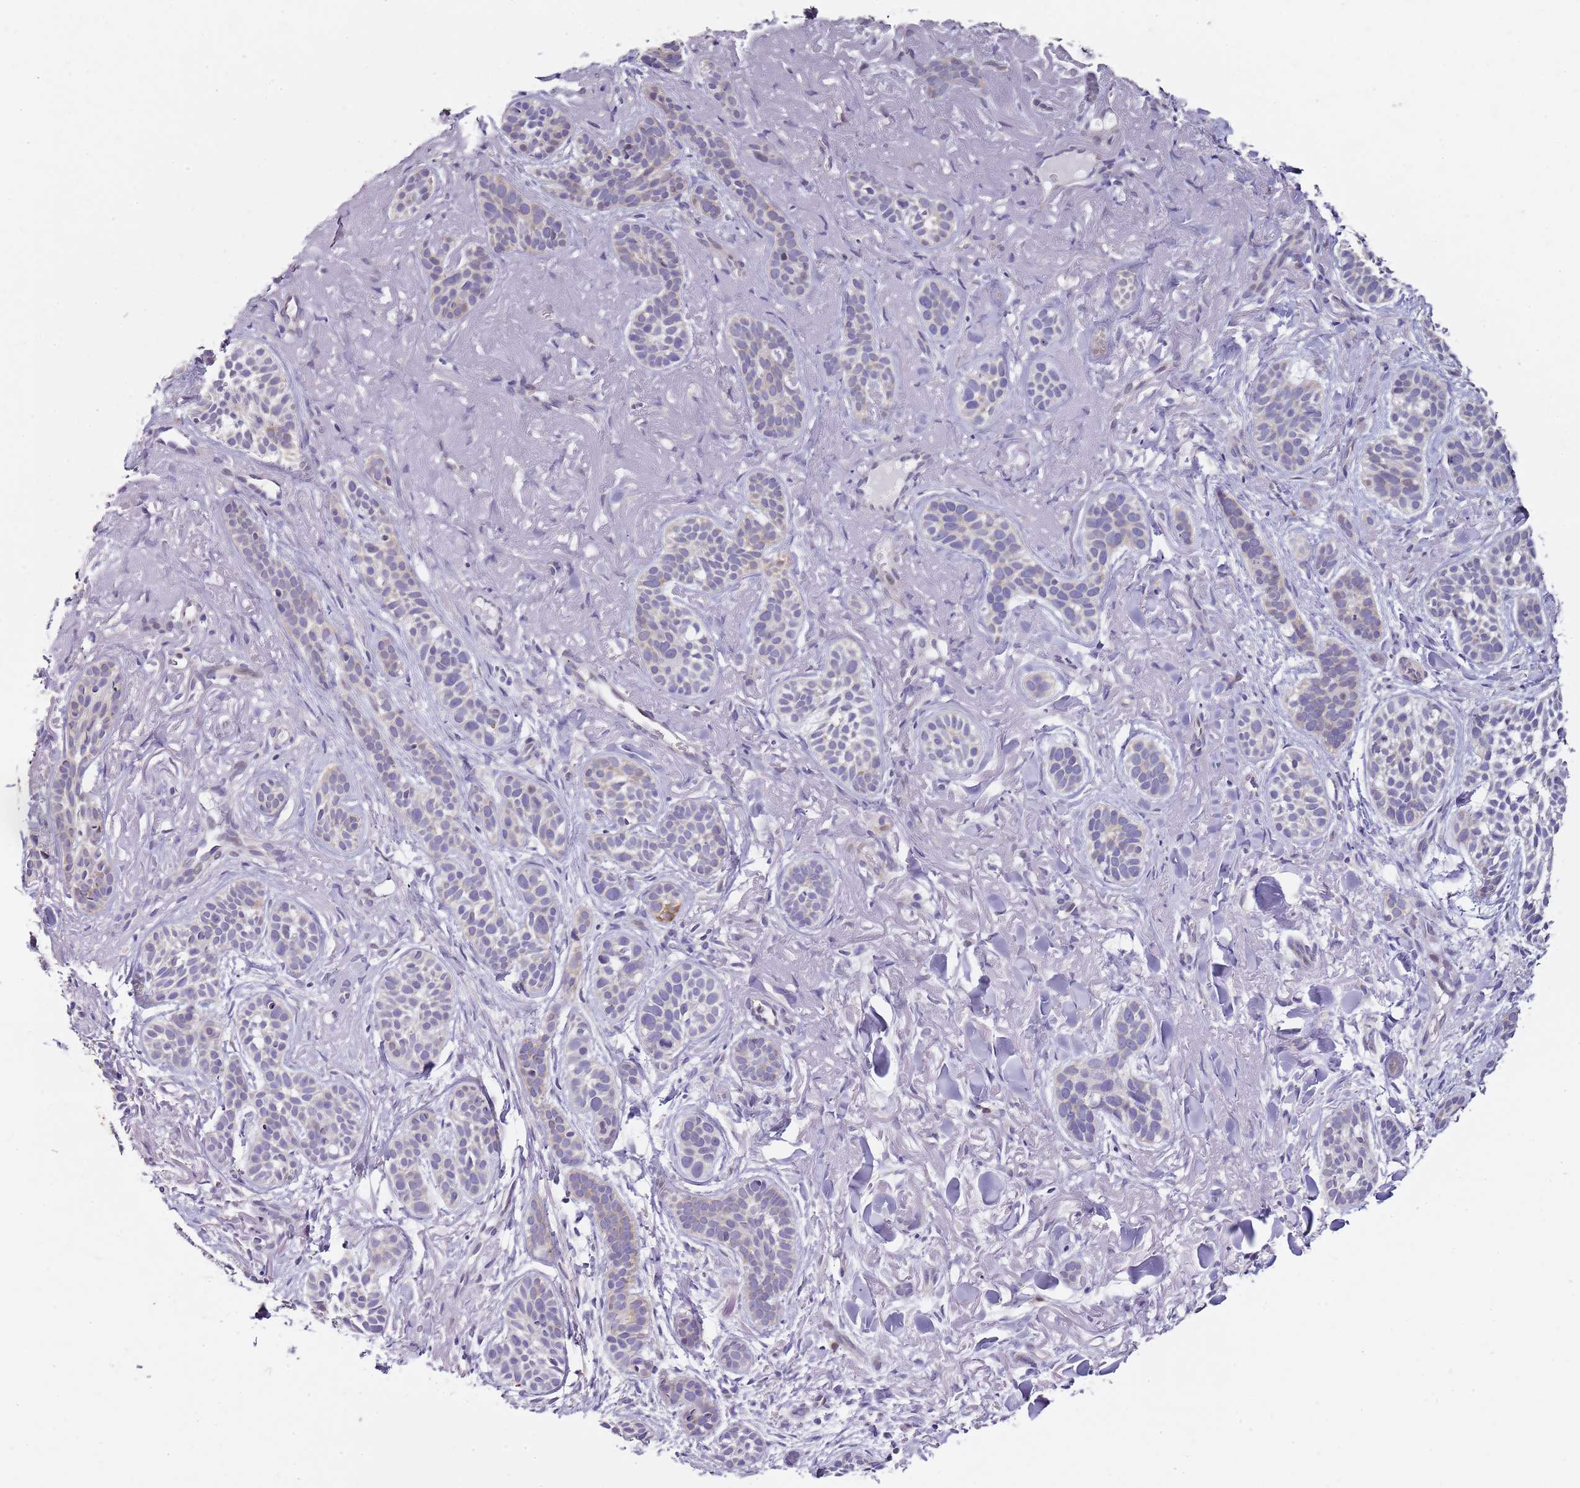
{"staining": {"intensity": "negative", "quantity": "none", "location": "none"}, "tissue": "skin cancer", "cell_type": "Tumor cells", "image_type": "cancer", "snomed": [{"axis": "morphology", "description": "Basal cell carcinoma"}, {"axis": "topography", "description": "Skin"}], "caption": "IHC image of skin basal cell carcinoma stained for a protein (brown), which reveals no expression in tumor cells.", "gene": "TBC1D9", "patient": {"sex": "male", "age": 71}}